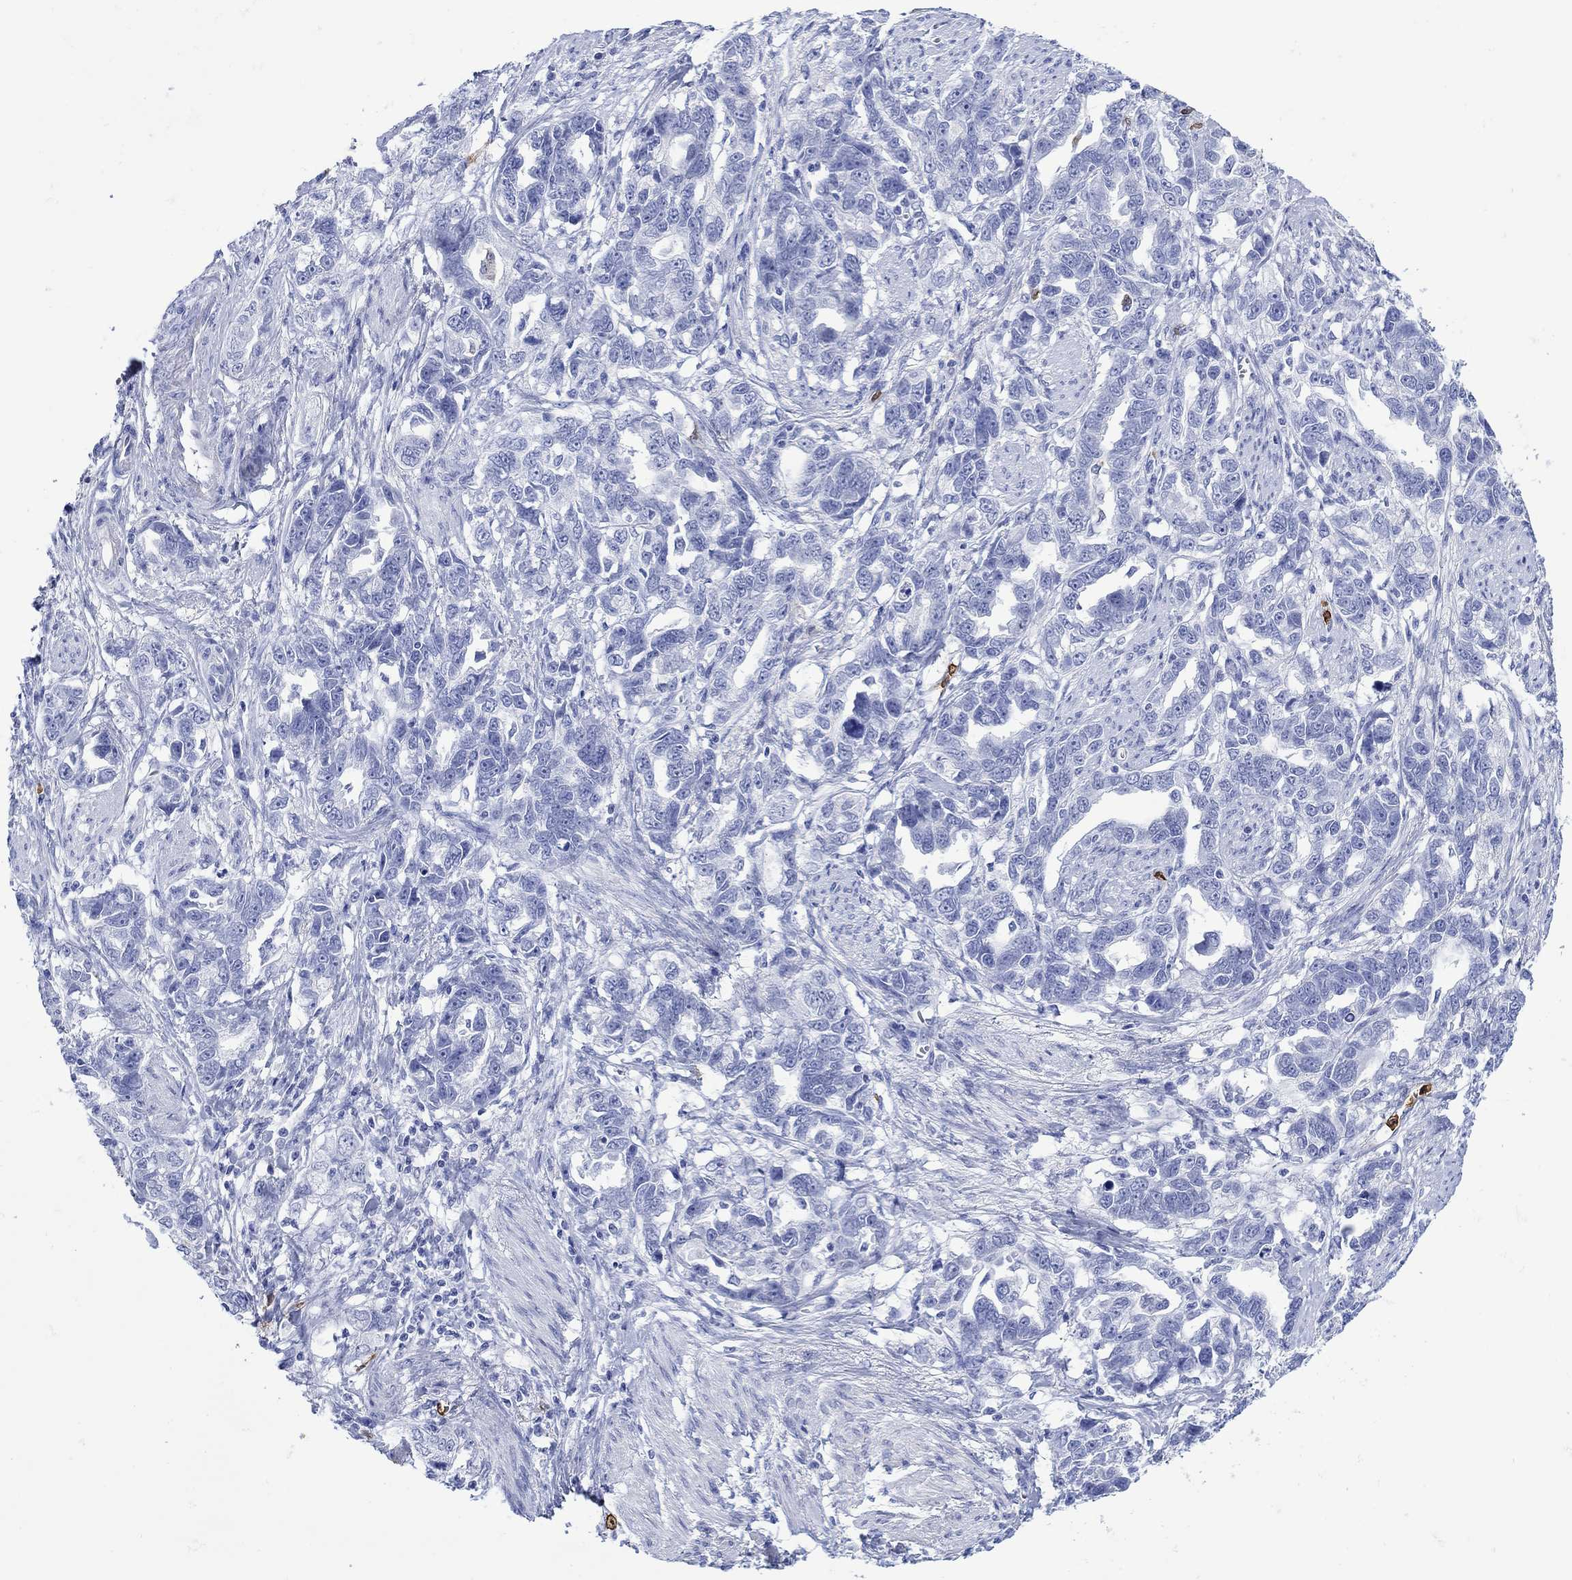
{"staining": {"intensity": "negative", "quantity": "none", "location": "none"}, "tissue": "ovarian cancer", "cell_type": "Tumor cells", "image_type": "cancer", "snomed": [{"axis": "morphology", "description": "Cystadenocarcinoma, serous, NOS"}, {"axis": "topography", "description": "Ovary"}], "caption": "There is no significant positivity in tumor cells of ovarian serous cystadenocarcinoma.", "gene": "LINGO3", "patient": {"sex": "female", "age": 51}}